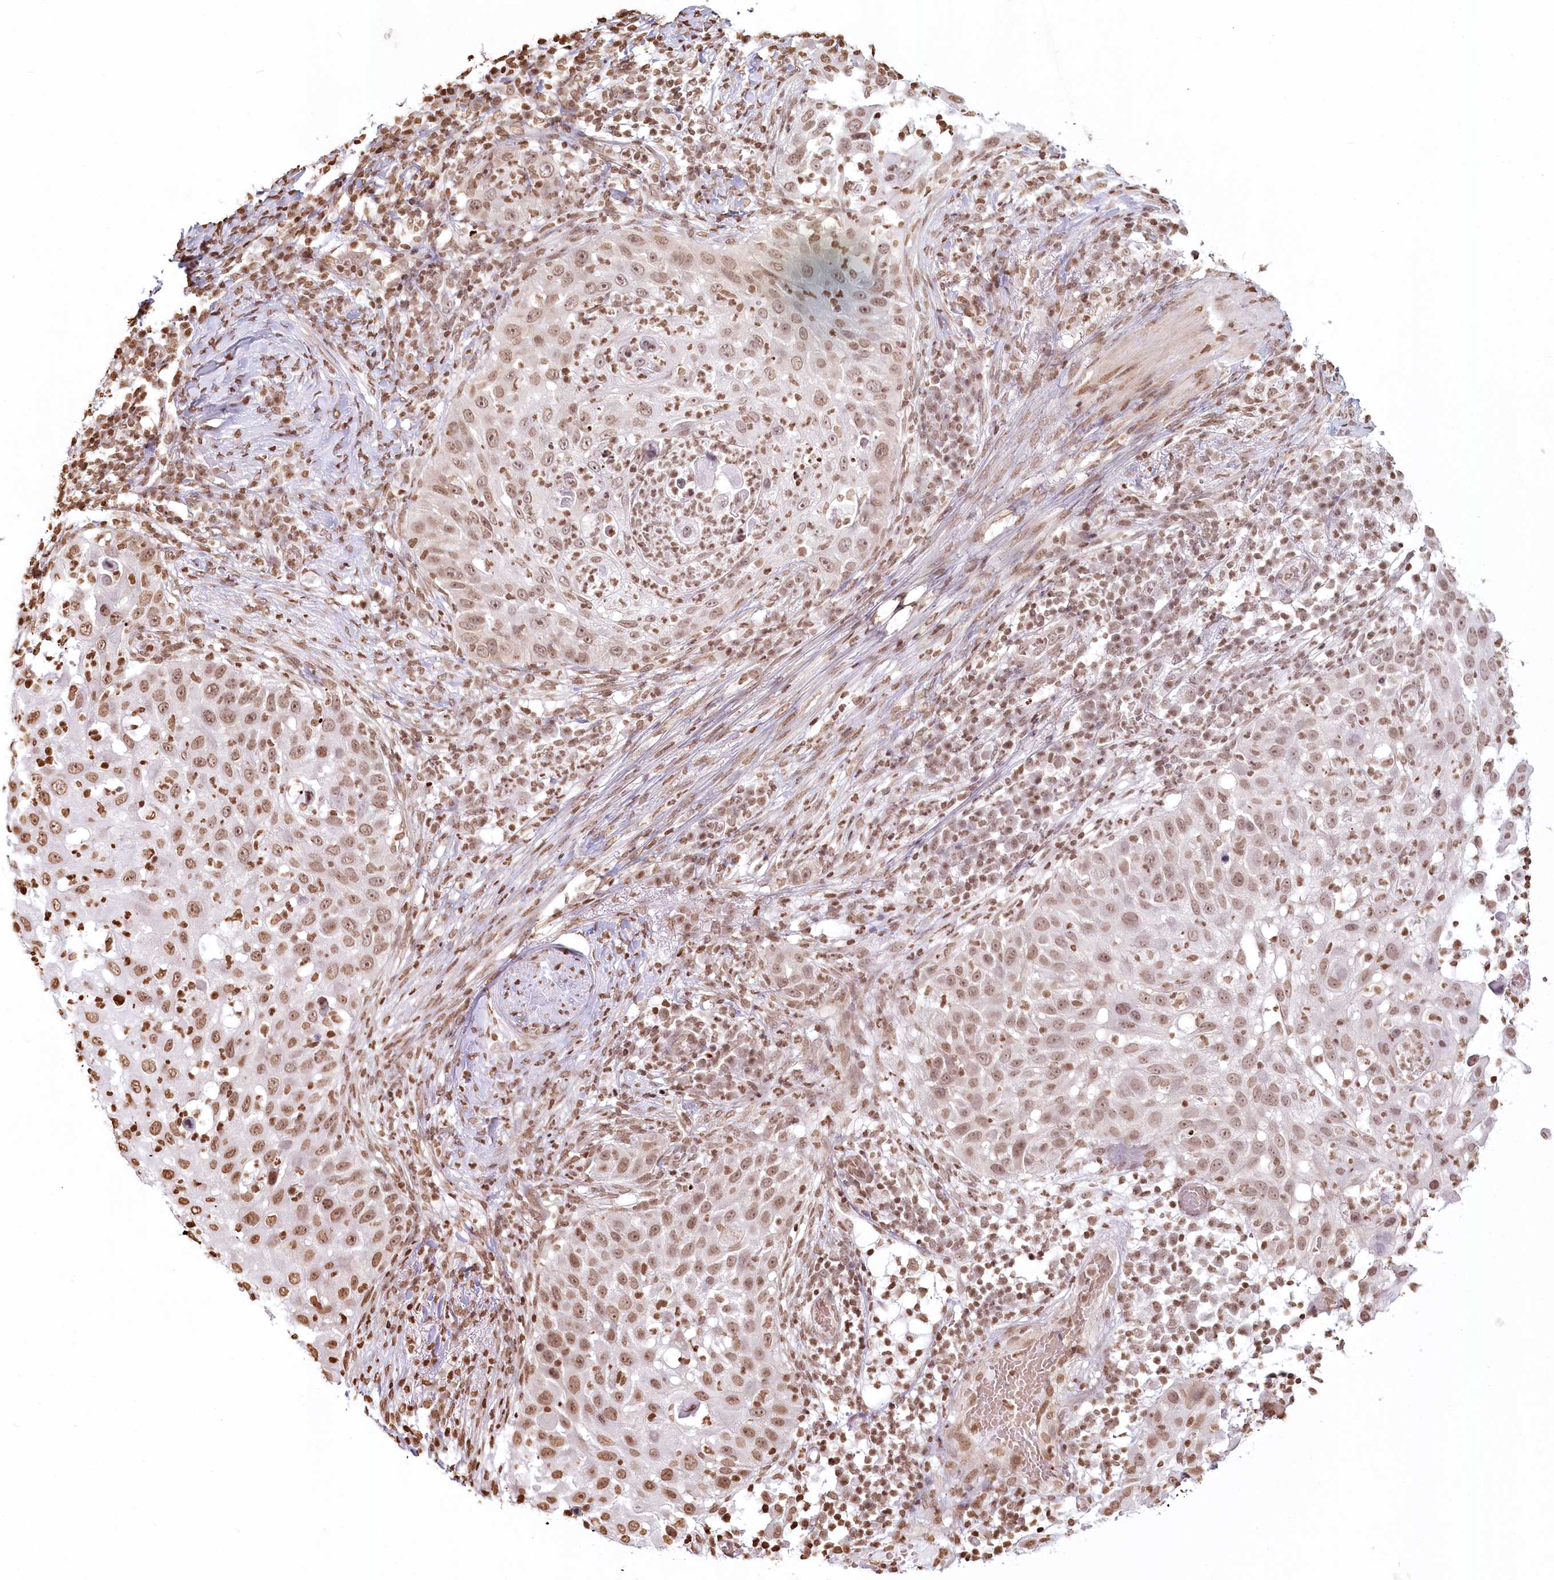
{"staining": {"intensity": "moderate", "quantity": ">75%", "location": "nuclear"}, "tissue": "skin cancer", "cell_type": "Tumor cells", "image_type": "cancer", "snomed": [{"axis": "morphology", "description": "Squamous cell carcinoma, NOS"}, {"axis": "topography", "description": "Skin"}], "caption": "Human squamous cell carcinoma (skin) stained with a brown dye exhibits moderate nuclear positive positivity in approximately >75% of tumor cells.", "gene": "FAM13A", "patient": {"sex": "female", "age": 44}}